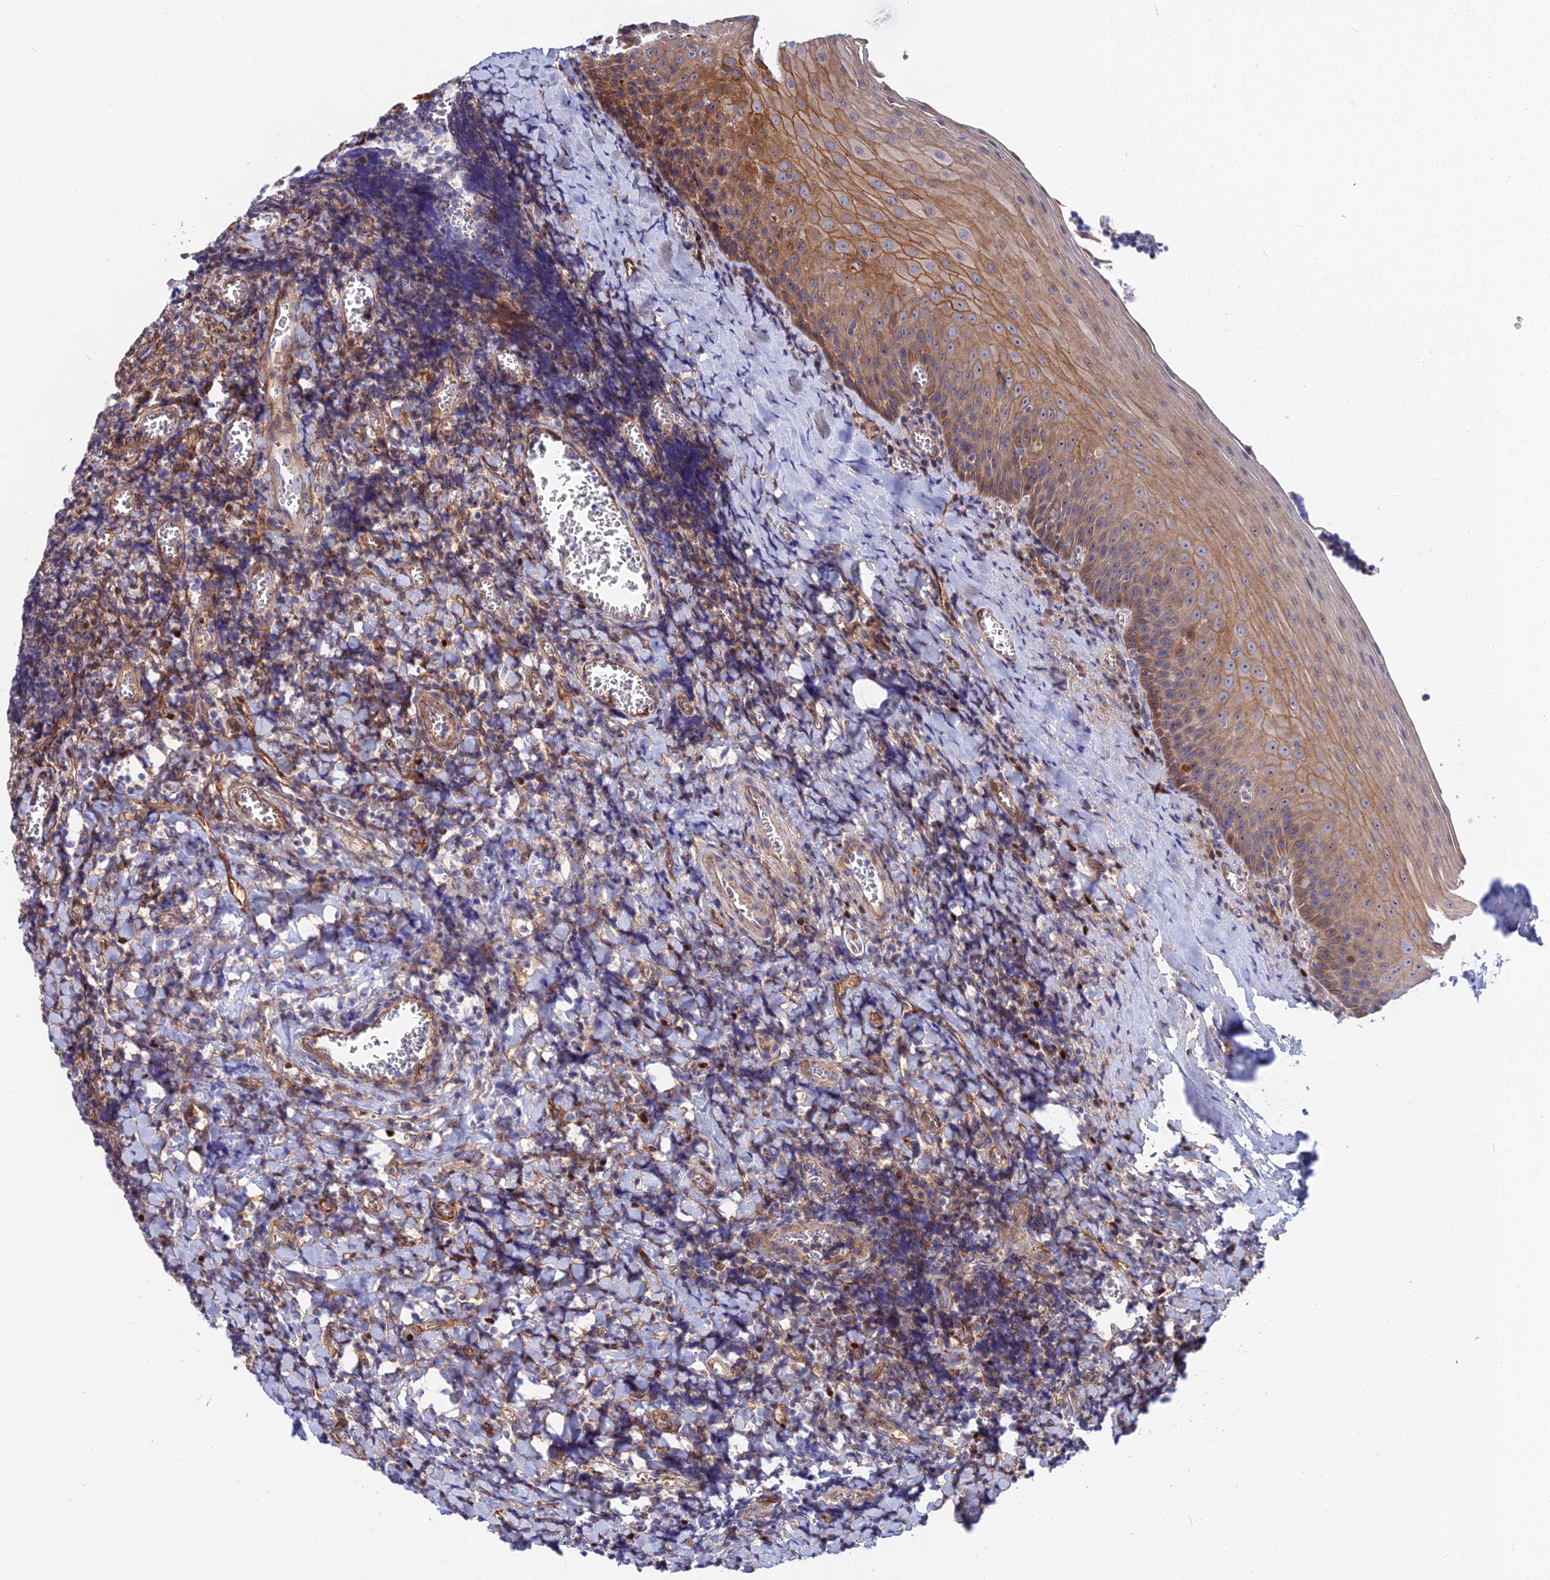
{"staining": {"intensity": "negative", "quantity": "none", "location": "none"}, "tissue": "tonsil", "cell_type": "Germinal center cells", "image_type": "normal", "snomed": [{"axis": "morphology", "description": "Normal tissue, NOS"}, {"axis": "topography", "description": "Tonsil"}], "caption": "Germinal center cells show no significant protein expression in normal tonsil. (Brightfield microscopy of DAB IHC at high magnification).", "gene": "TRIM43B", "patient": {"sex": "male", "age": 27}}